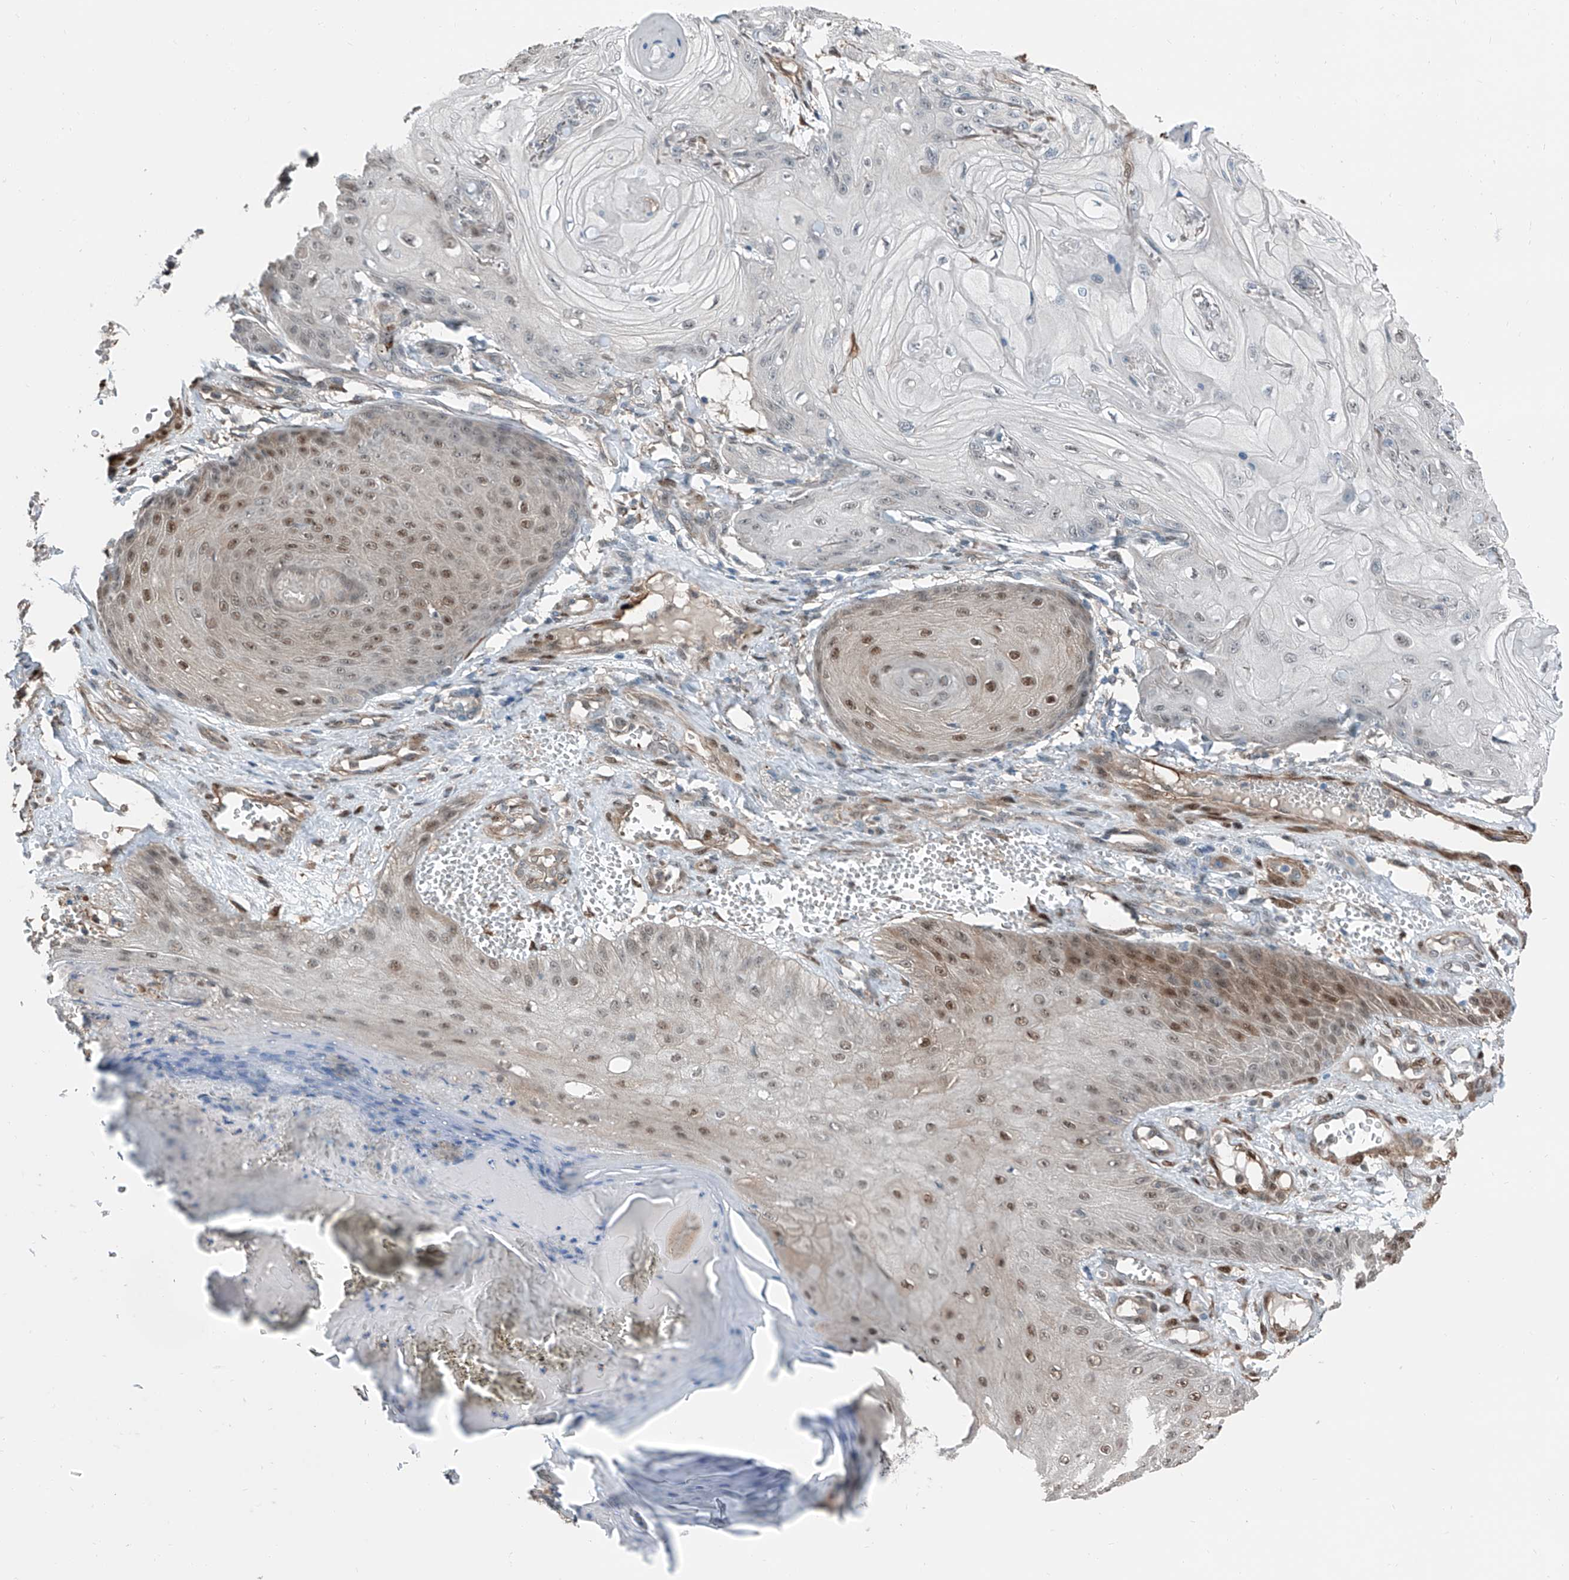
{"staining": {"intensity": "moderate", "quantity": "25%-75%", "location": "nuclear"}, "tissue": "skin cancer", "cell_type": "Tumor cells", "image_type": "cancer", "snomed": [{"axis": "morphology", "description": "Squamous cell carcinoma, NOS"}, {"axis": "topography", "description": "Skin"}], "caption": "Human skin squamous cell carcinoma stained for a protein (brown) demonstrates moderate nuclear positive staining in approximately 25%-75% of tumor cells.", "gene": "HSPA6", "patient": {"sex": "male", "age": 74}}